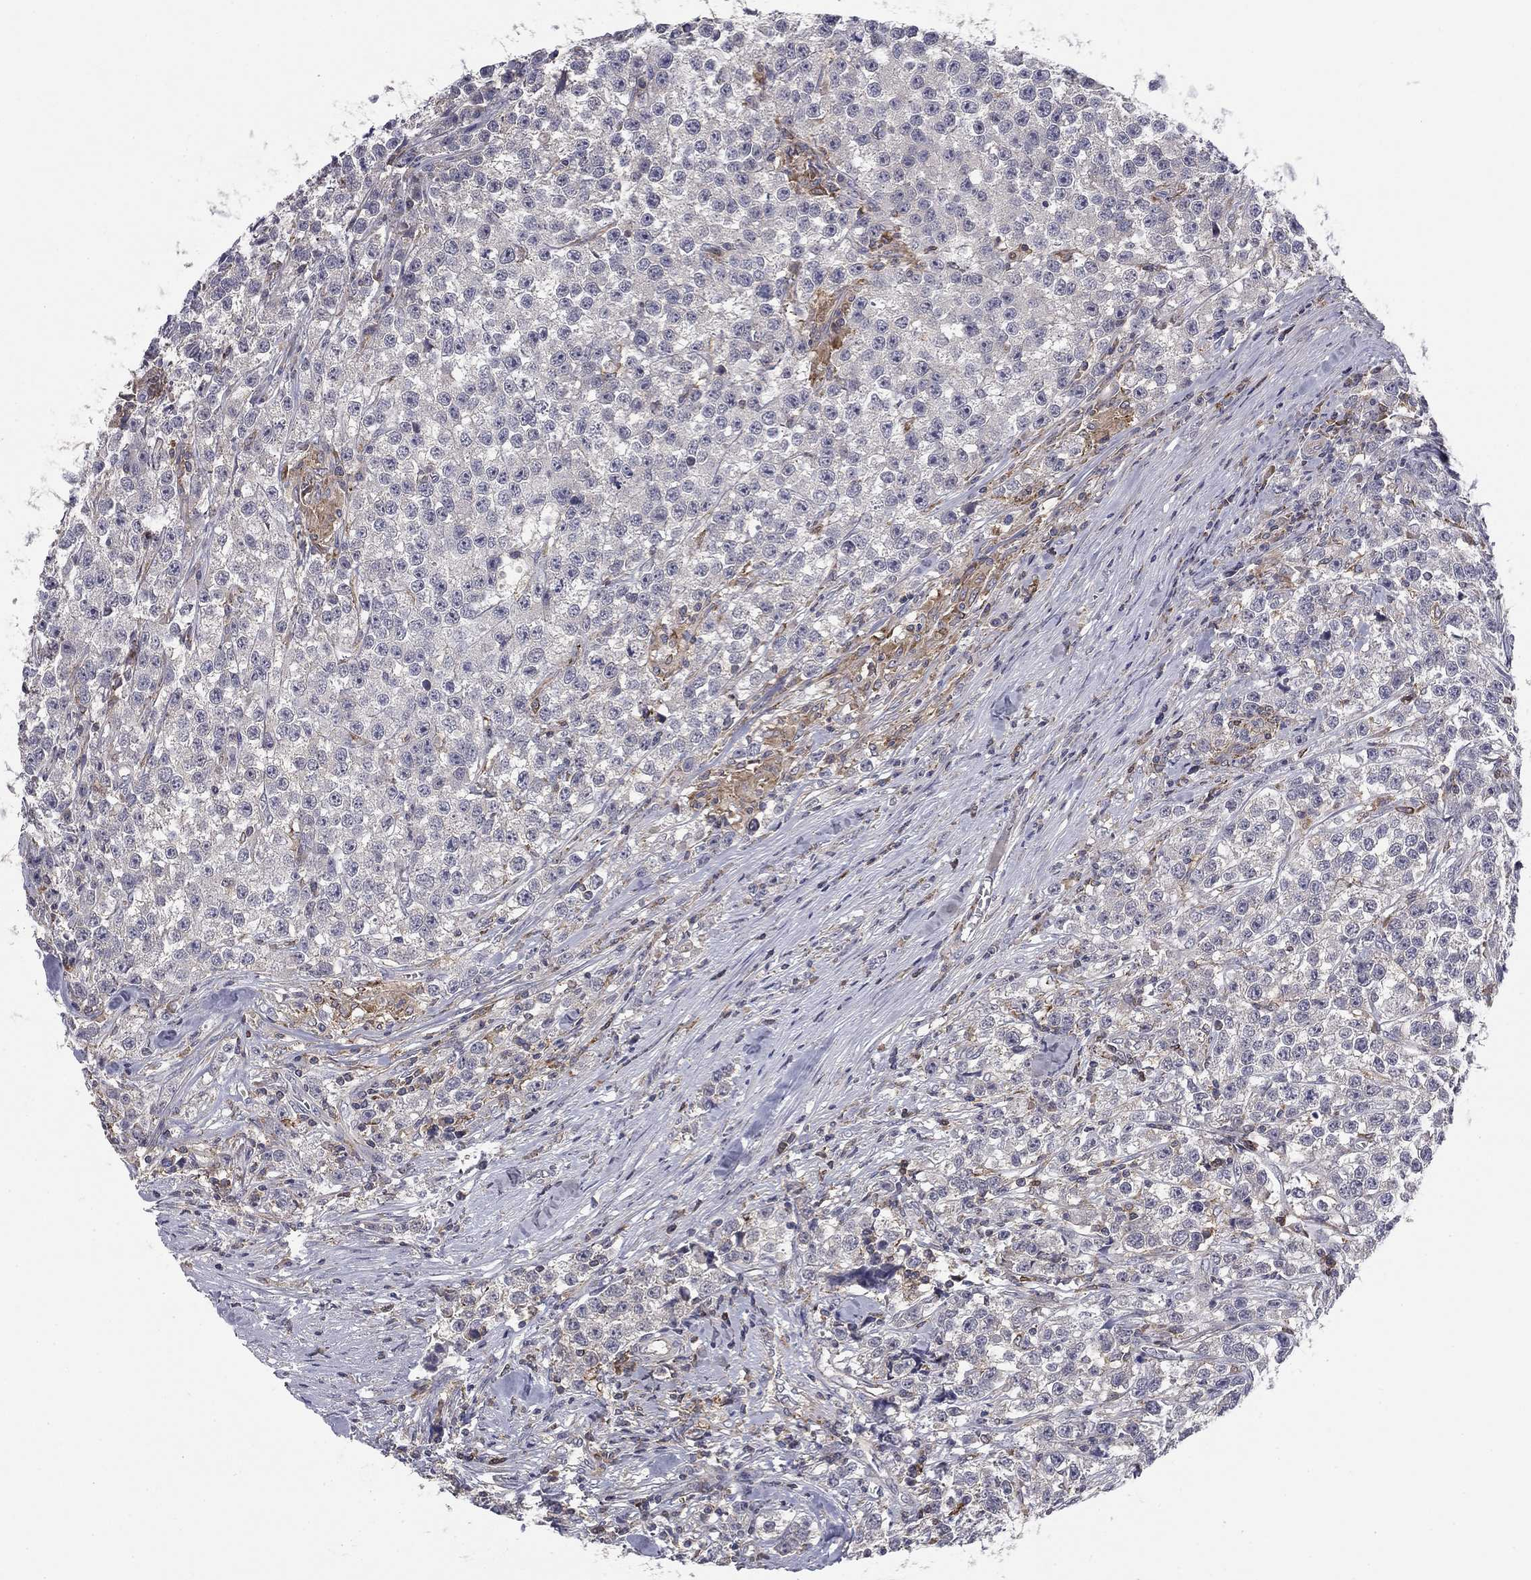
{"staining": {"intensity": "negative", "quantity": "none", "location": "none"}, "tissue": "testis cancer", "cell_type": "Tumor cells", "image_type": "cancer", "snomed": [{"axis": "morphology", "description": "Seminoma, NOS"}, {"axis": "topography", "description": "Testis"}], "caption": "Micrograph shows no significant protein positivity in tumor cells of testis cancer (seminoma).", "gene": "PLCB2", "patient": {"sex": "male", "age": 59}}